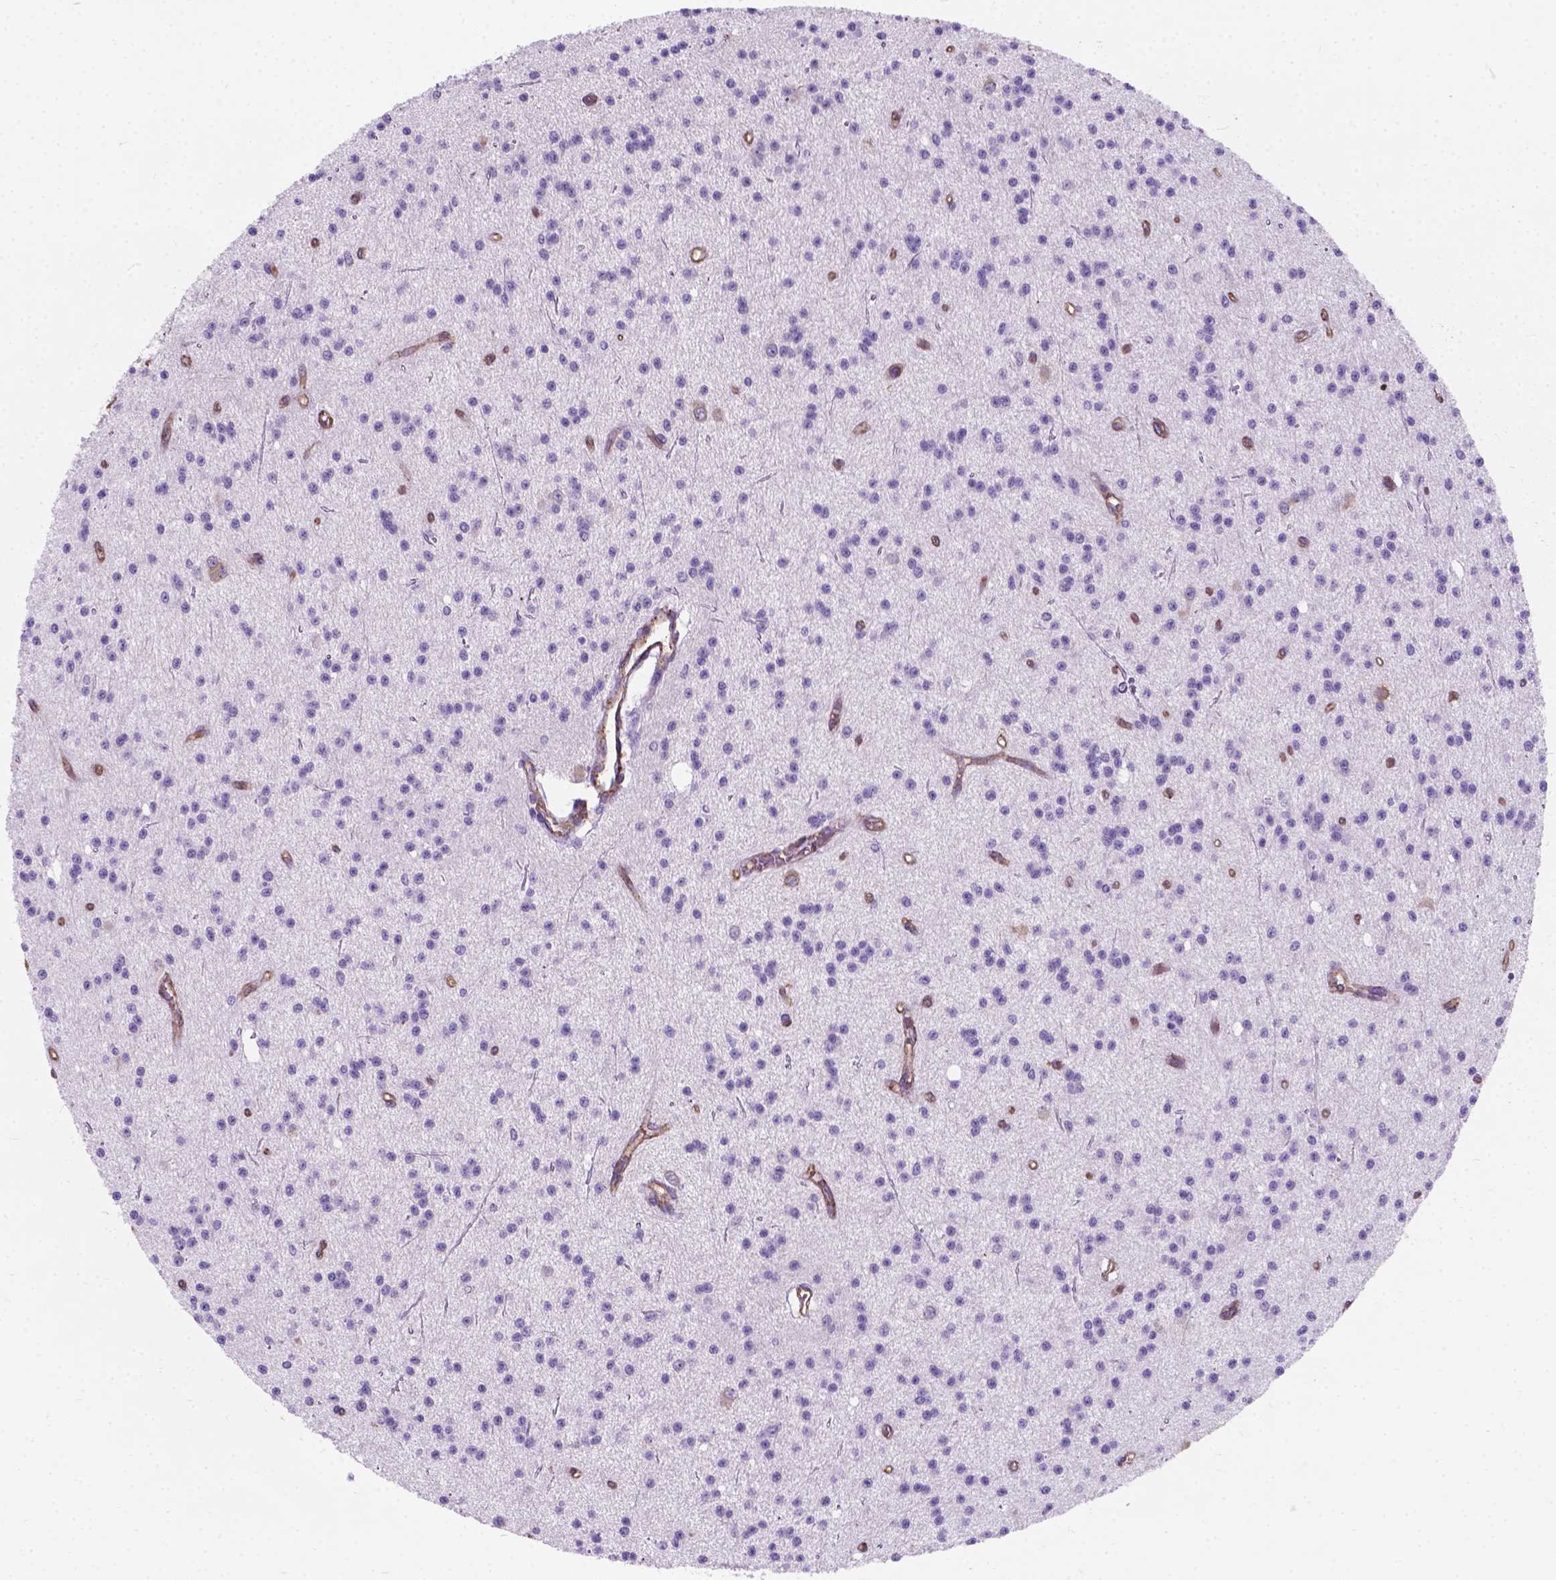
{"staining": {"intensity": "negative", "quantity": "none", "location": "none"}, "tissue": "glioma", "cell_type": "Tumor cells", "image_type": "cancer", "snomed": [{"axis": "morphology", "description": "Glioma, malignant, Low grade"}, {"axis": "topography", "description": "Brain"}], "caption": "Tumor cells show no significant positivity in glioma.", "gene": "KIAA0040", "patient": {"sex": "male", "age": 27}}